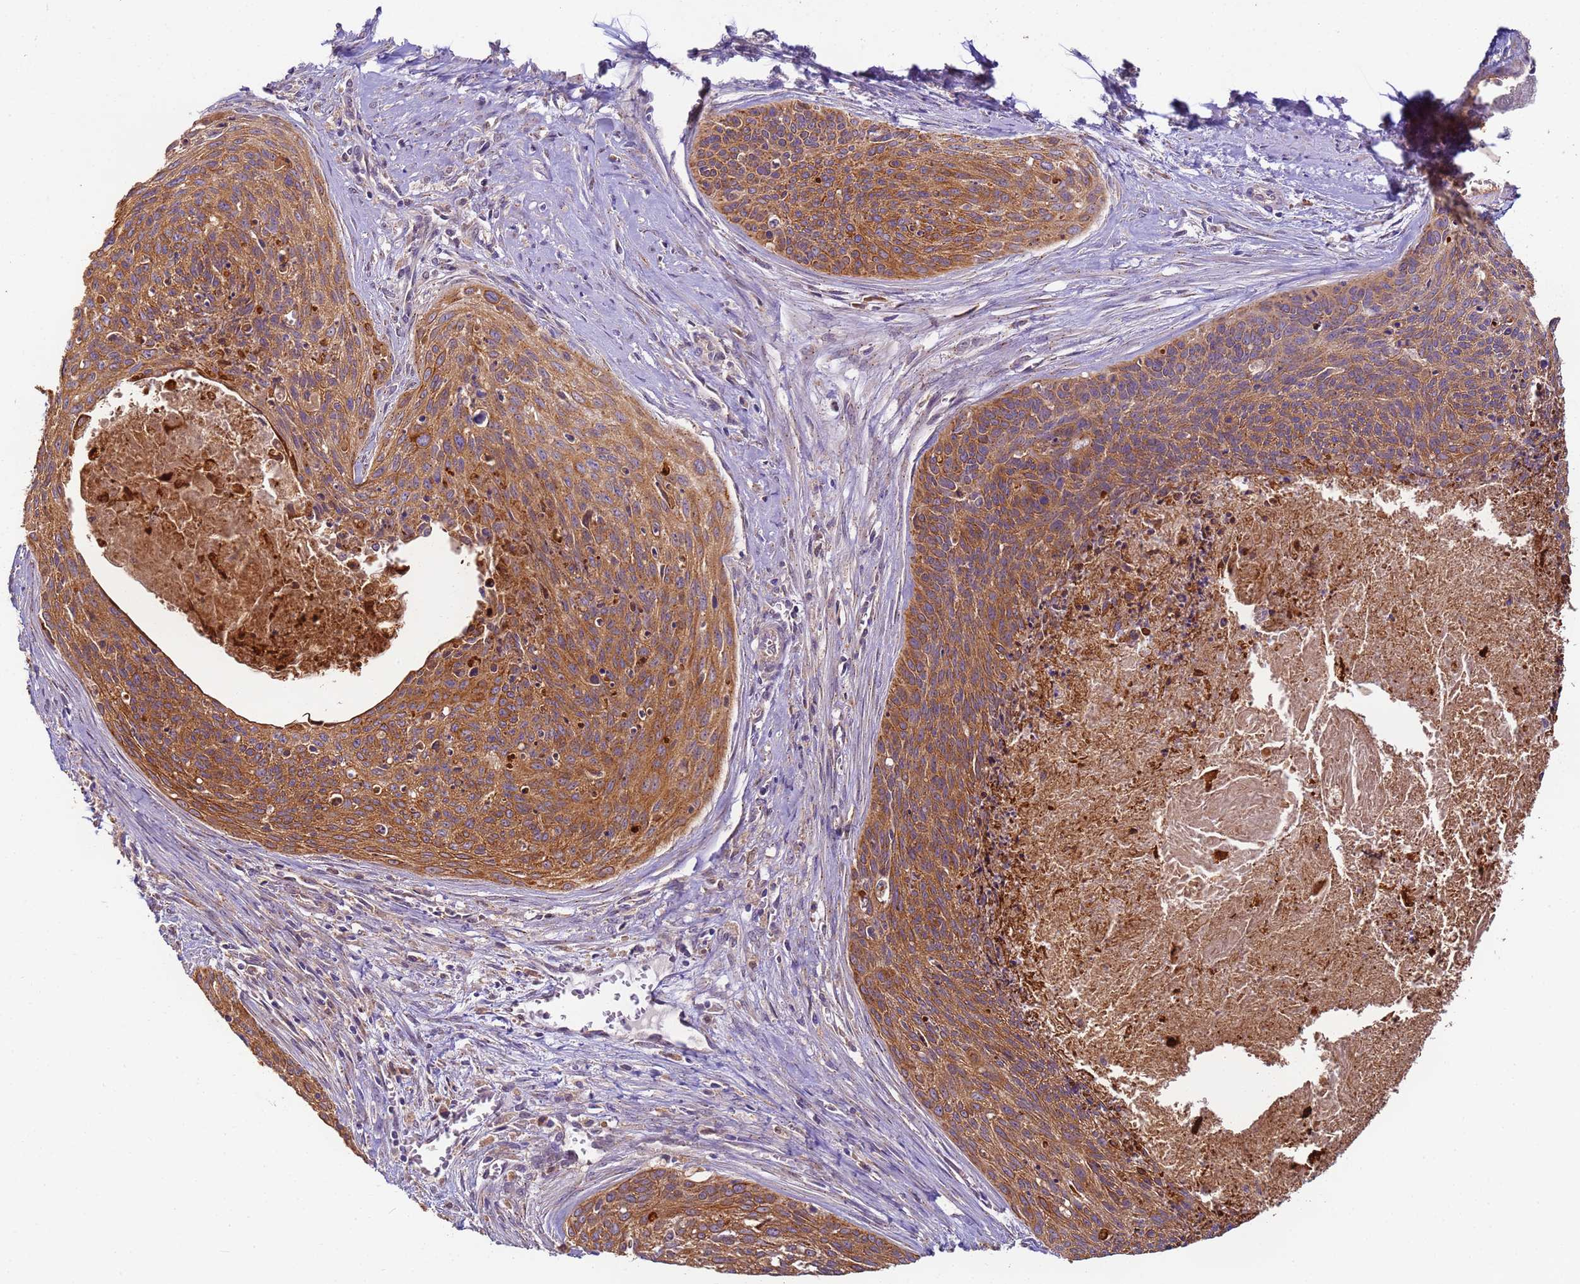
{"staining": {"intensity": "moderate", "quantity": ">75%", "location": "cytoplasmic/membranous"}, "tissue": "cervical cancer", "cell_type": "Tumor cells", "image_type": "cancer", "snomed": [{"axis": "morphology", "description": "Squamous cell carcinoma, NOS"}, {"axis": "topography", "description": "Cervix"}], "caption": "The photomicrograph displays a brown stain indicating the presence of a protein in the cytoplasmic/membranous of tumor cells in cervical cancer (squamous cell carcinoma). (Brightfield microscopy of DAB IHC at high magnification).", "gene": "TIGAR", "patient": {"sex": "female", "age": 55}}